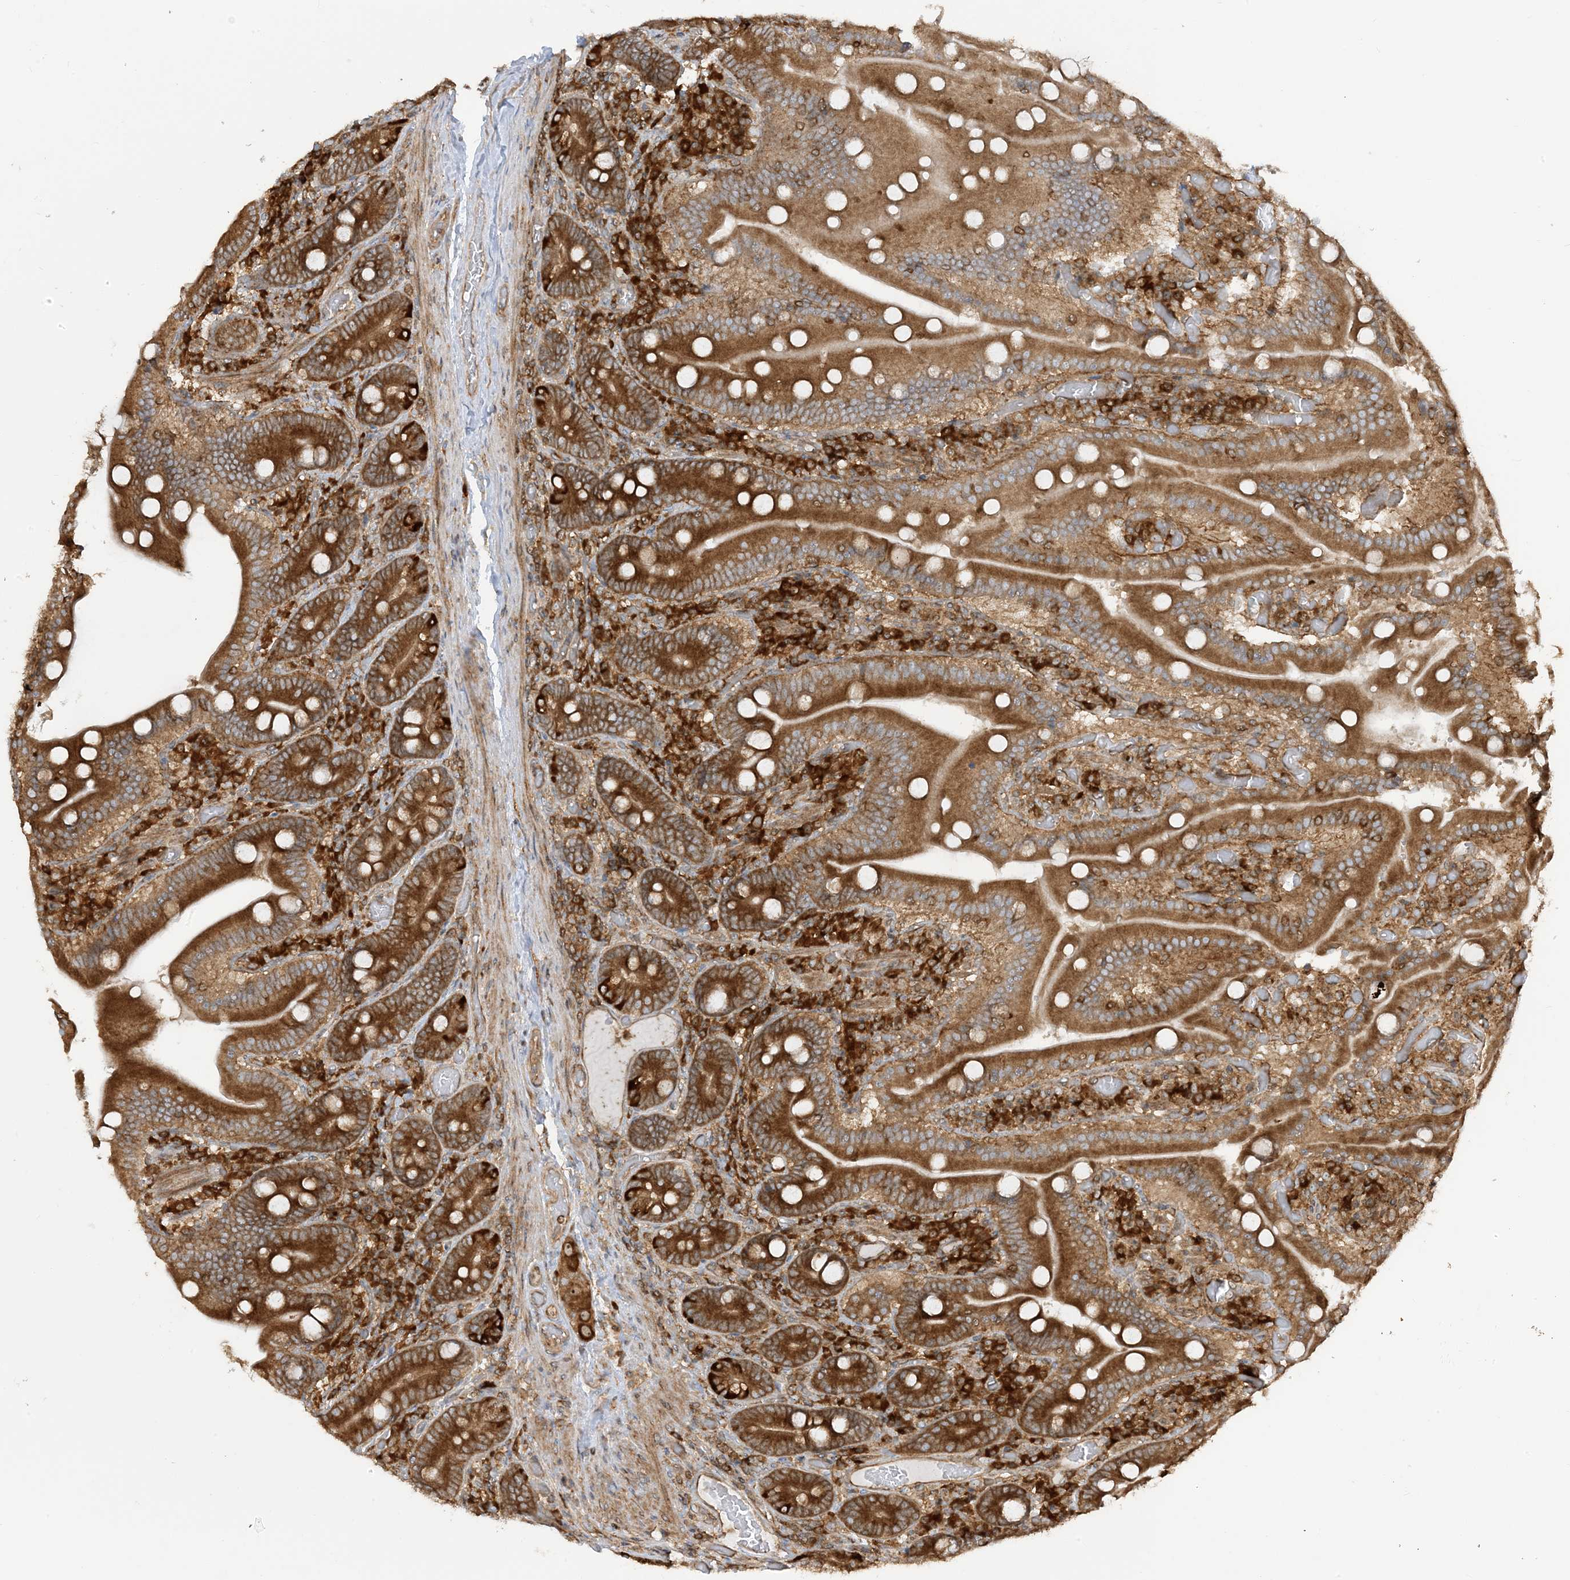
{"staining": {"intensity": "strong", "quantity": ">75%", "location": "cytoplasmic/membranous"}, "tissue": "duodenum", "cell_type": "Glandular cells", "image_type": "normal", "snomed": [{"axis": "morphology", "description": "Normal tissue, NOS"}, {"axis": "topography", "description": "Duodenum"}], "caption": "Immunohistochemistry (IHC) staining of unremarkable duodenum, which displays high levels of strong cytoplasmic/membranous expression in approximately >75% of glandular cells indicating strong cytoplasmic/membranous protein positivity. The staining was performed using DAB (brown) for protein detection and nuclei were counterstained in hematoxylin (blue).", "gene": "SRP72", "patient": {"sex": "female", "age": 62}}